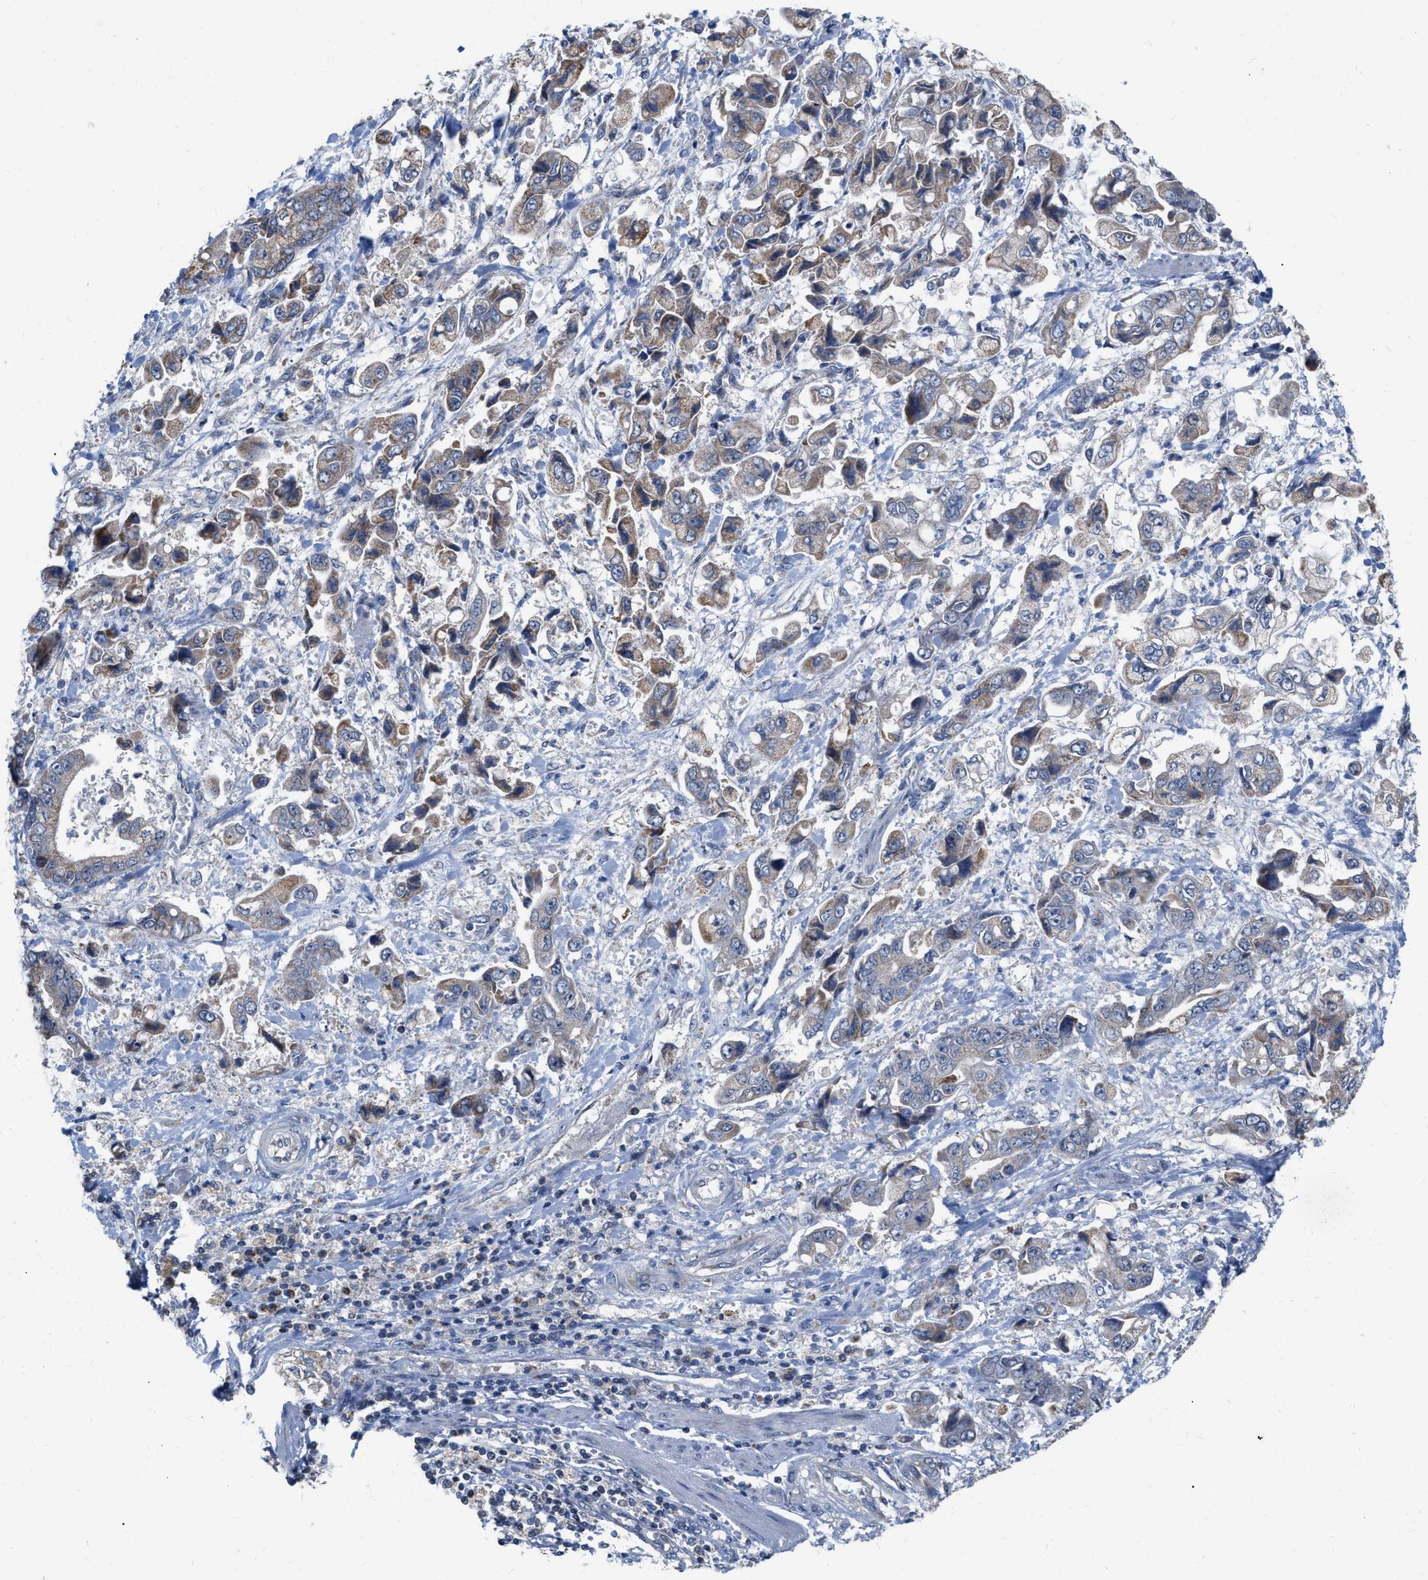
{"staining": {"intensity": "weak", "quantity": "25%-75%", "location": "cytoplasmic/membranous"}, "tissue": "stomach cancer", "cell_type": "Tumor cells", "image_type": "cancer", "snomed": [{"axis": "morphology", "description": "Normal tissue, NOS"}, {"axis": "morphology", "description": "Adenocarcinoma, NOS"}, {"axis": "topography", "description": "Stomach"}], "caption": "A low amount of weak cytoplasmic/membranous expression is present in about 25%-75% of tumor cells in stomach cancer tissue.", "gene": "DDX56", "patient": {"sex": "male", "age": 62}}